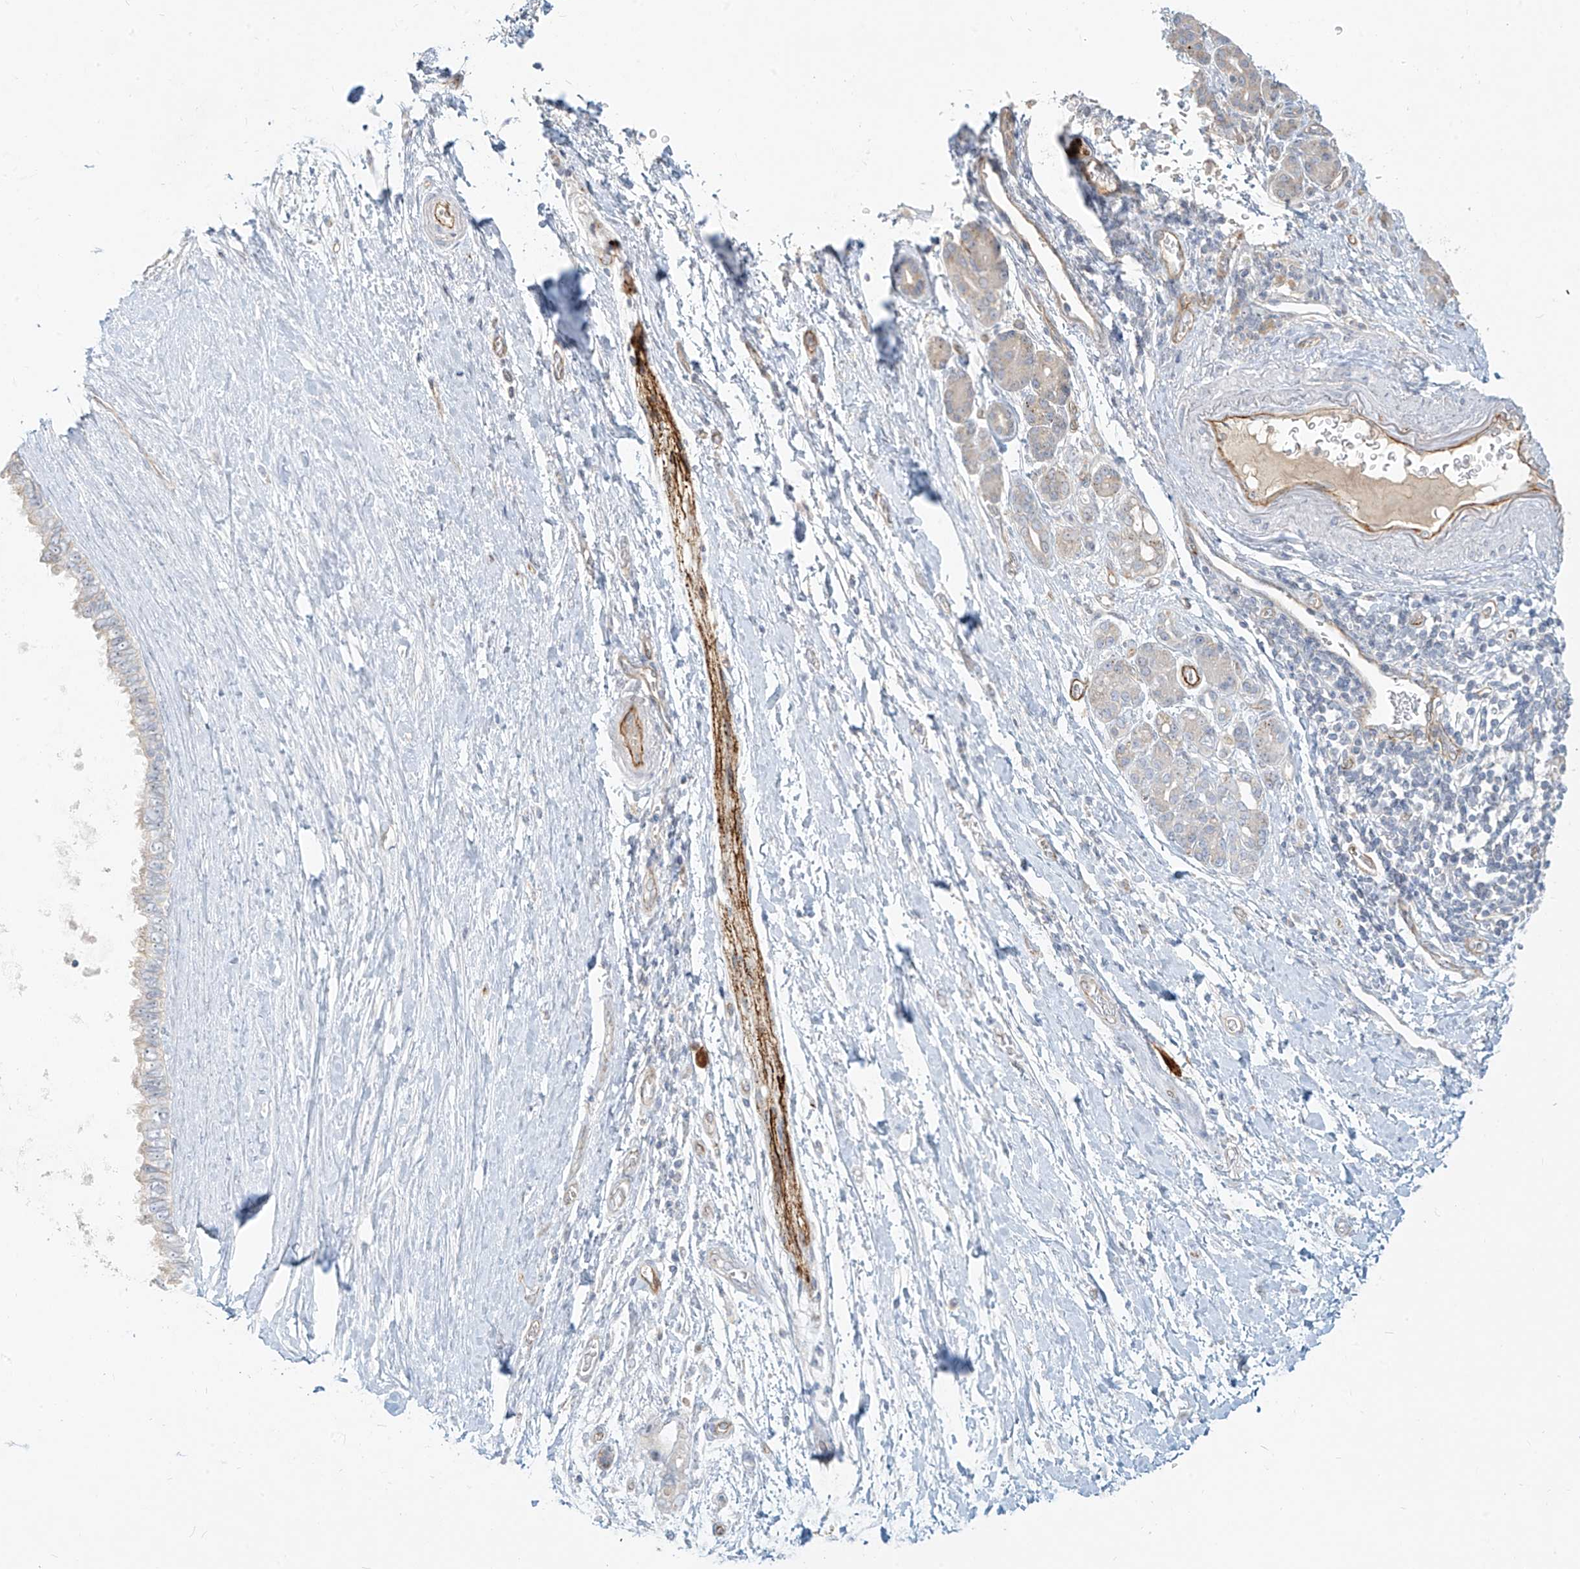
{"staining": {"intensity": "negative", "quantity": "none", "location": "none"}, "tissue": "pancreatic cancer", "cell_type": "Tumor cells", "image_type": "cancer", "snomed": [{"axis": "morphology", "description": "Adenocarcinoma, NOS"}, {"axis": "topography", "description": "Pancreas"}], "caption": "The IHC histopathology image has no significant expression in tumor cells of adenocarcinoma (pancreatic) tissue.", "gene": "C2orf42", "patient": {"sex": "female", "age": 72}}